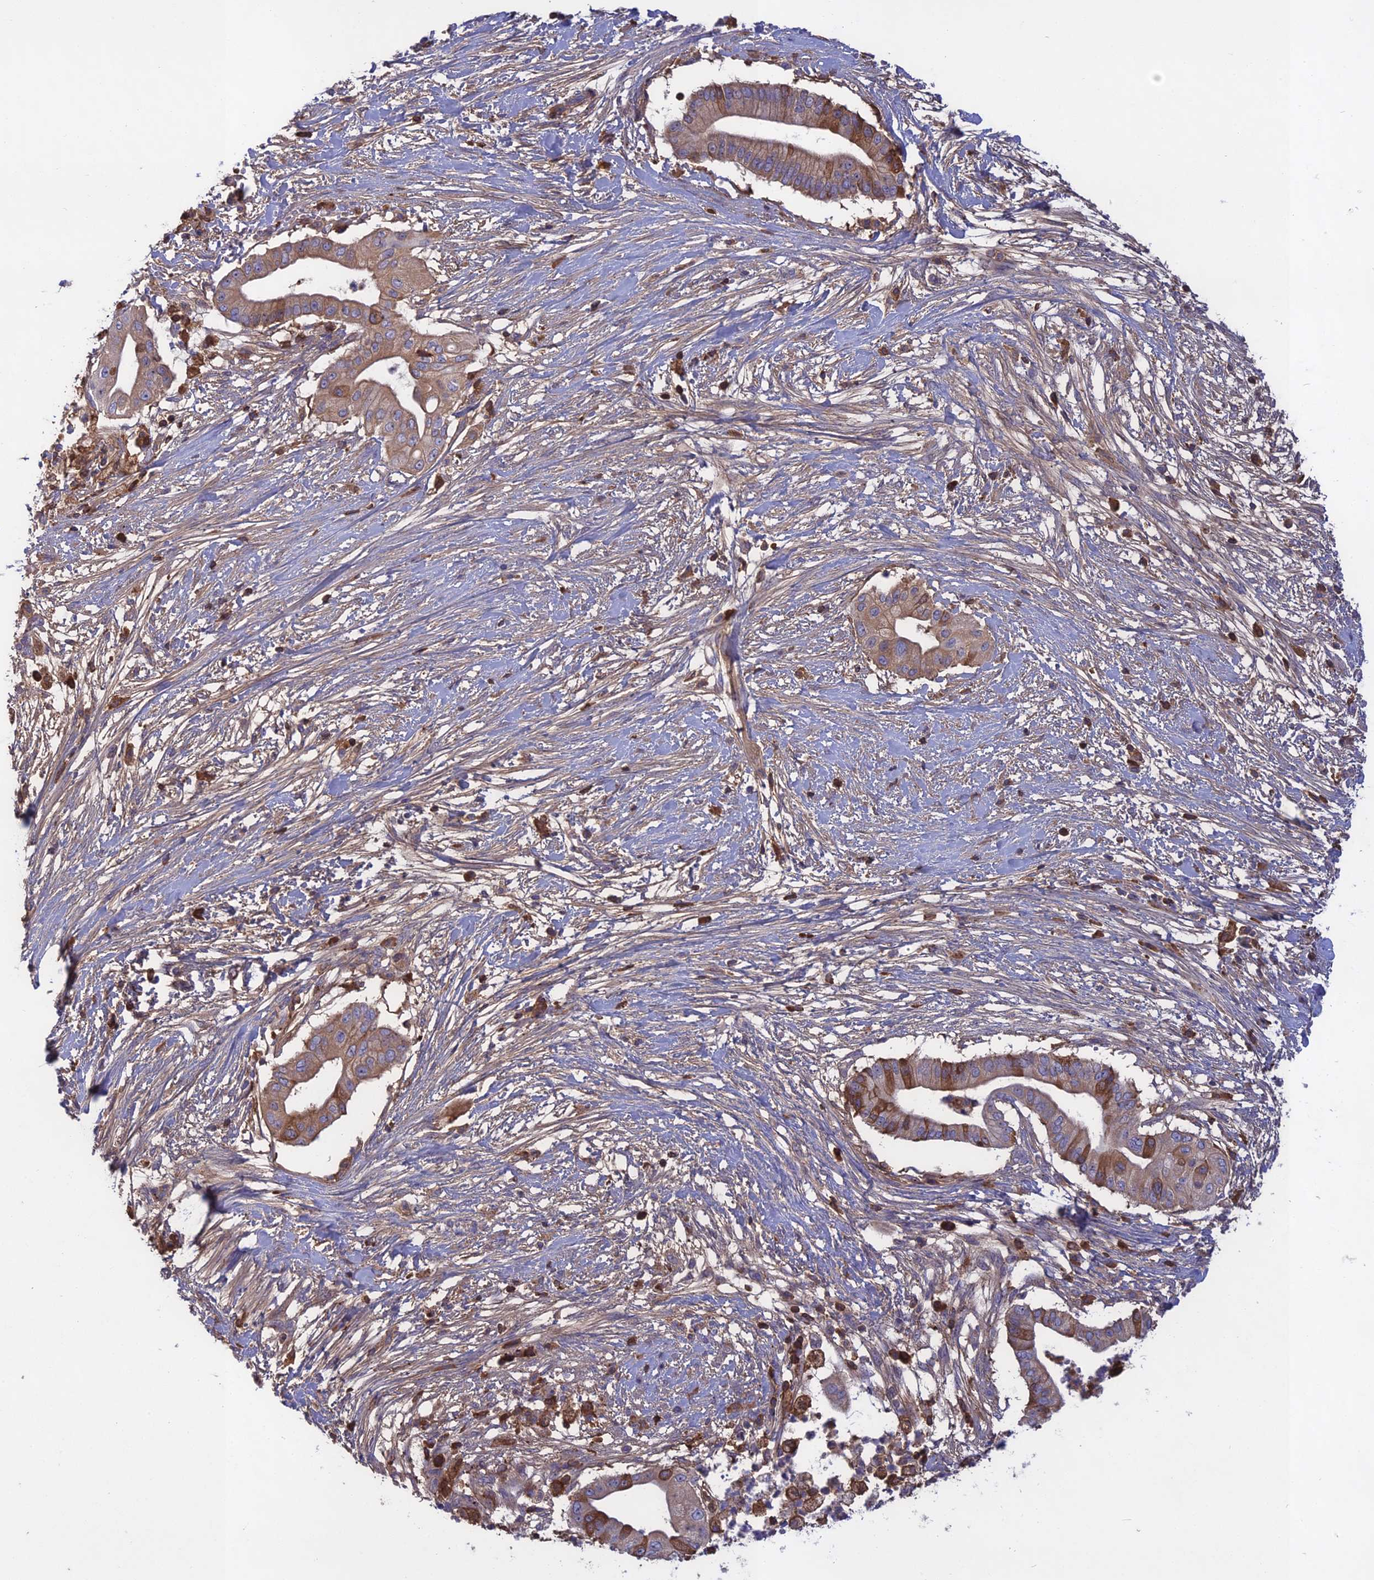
{"staining": {"intensity": "moderate", "quantity": "<25%", "location": "cytoplasmic/membranous"}, "tissue": "pancreatic cancer", "cell_type": "Tumor cells", "image_type": "cancer", "snomed": [{"axis": "morphology", "description": "Adenocarcinoma, NOS"}, {"axis": "topography", "description": "Pancreas"}], "caption": "Protein analysis of adenocarcinoma (pancreatic) tissue demonstrates moderate cytoplasmic/membranous expression in approximately <25% of tumor cells.", "gene": "ADO", "patient": {"sex": "male", "age": 68}}